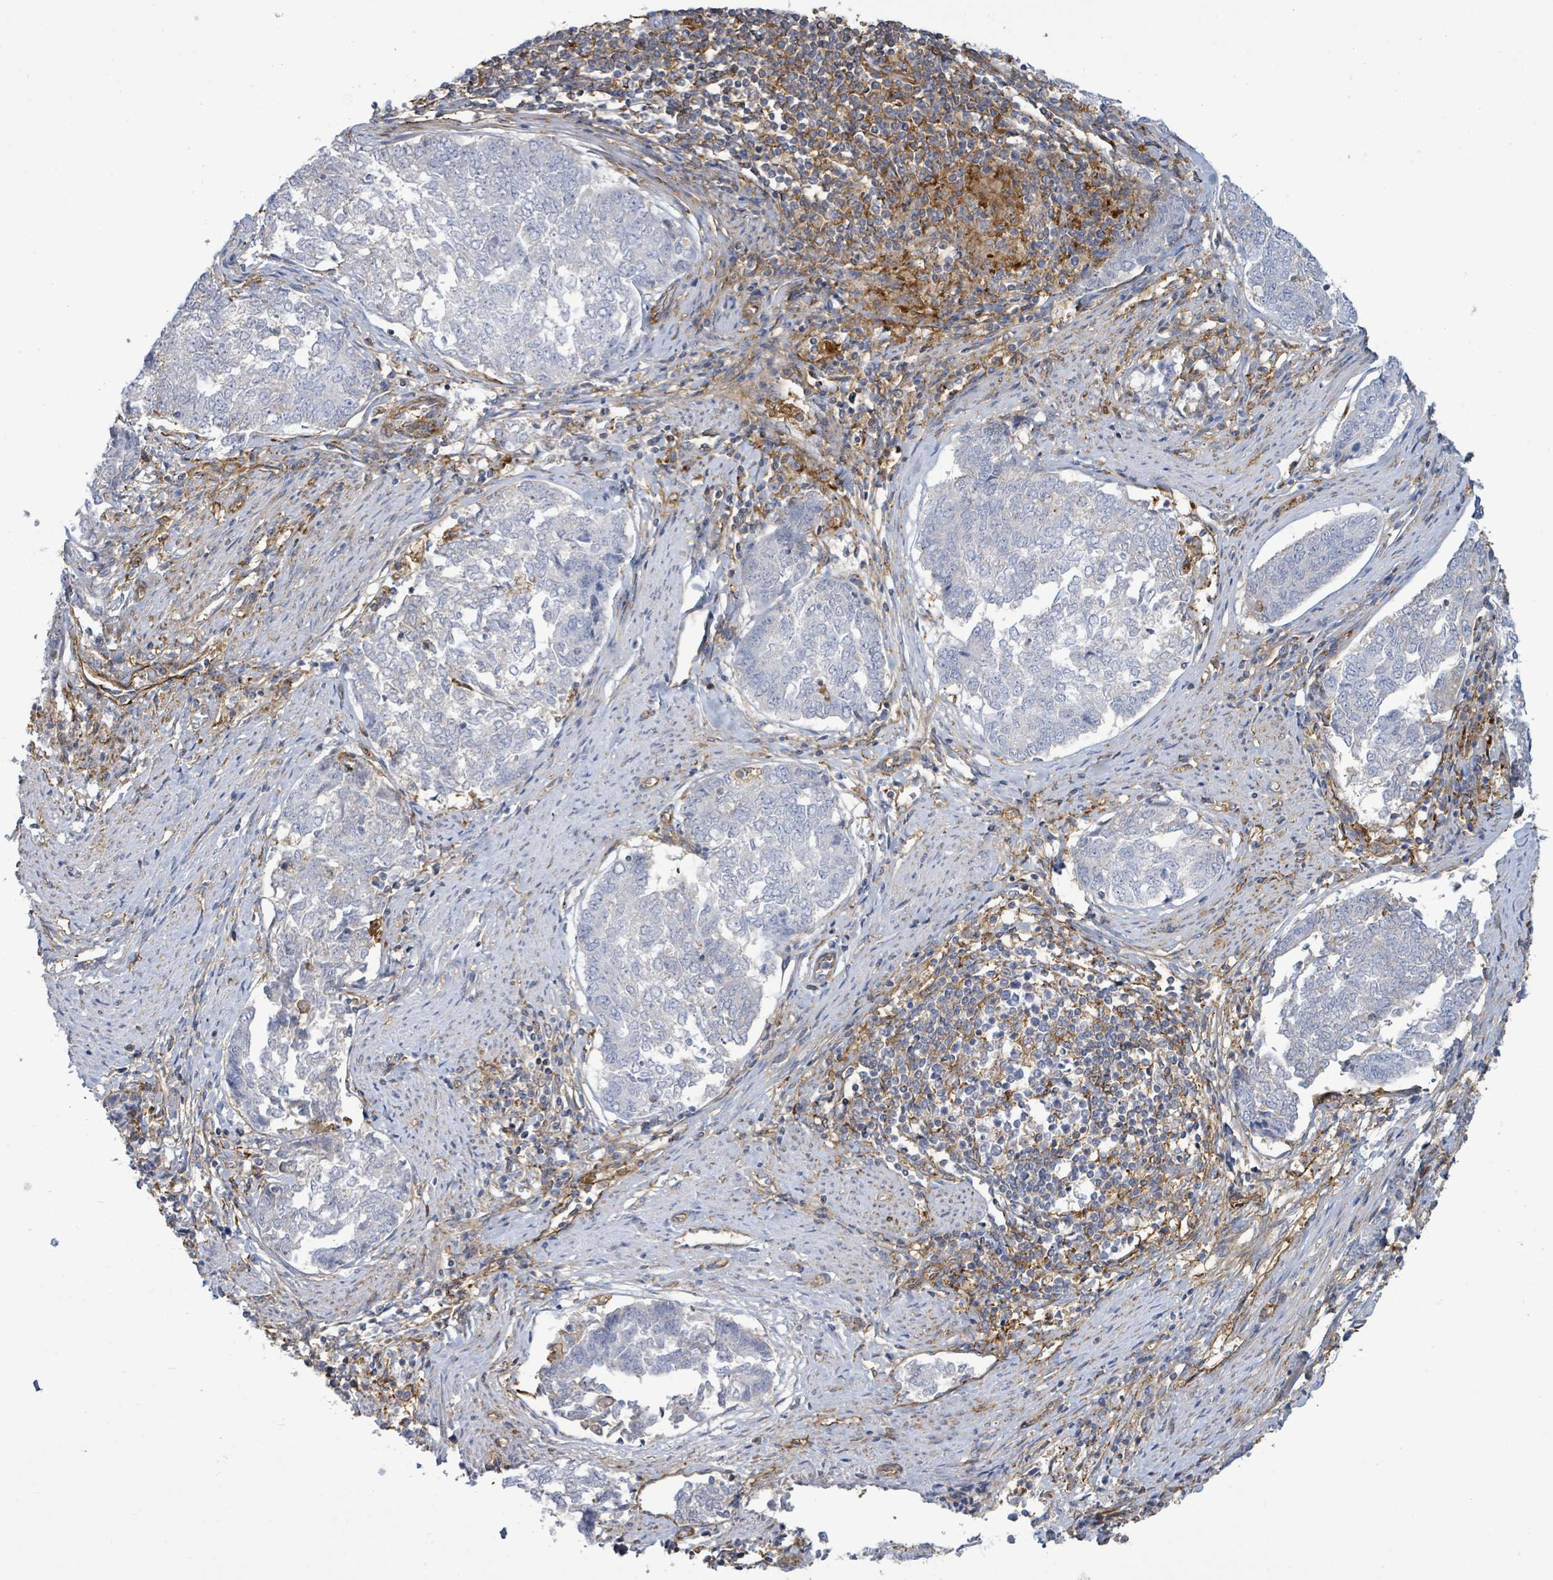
{"staining": {"intensity": "negative", "quantity": "none", "location": "none"}, "tissue": "endometrial cancer", "cell_type": "Tumor cells", "image_type": "cancer", "snomed": [{"axis": "morphology", "description": "Adenocarcinoma, NOS"}, {"axis": "topography", "description": "Endometrium"}], "caption": "Endometrial cancer (adenocarcinoma) was stained to show a protein in brown. There is no significant positivity in tumor cells.", "gene": "EGFL7", "patient": {"sex": "female", "age": 80}}